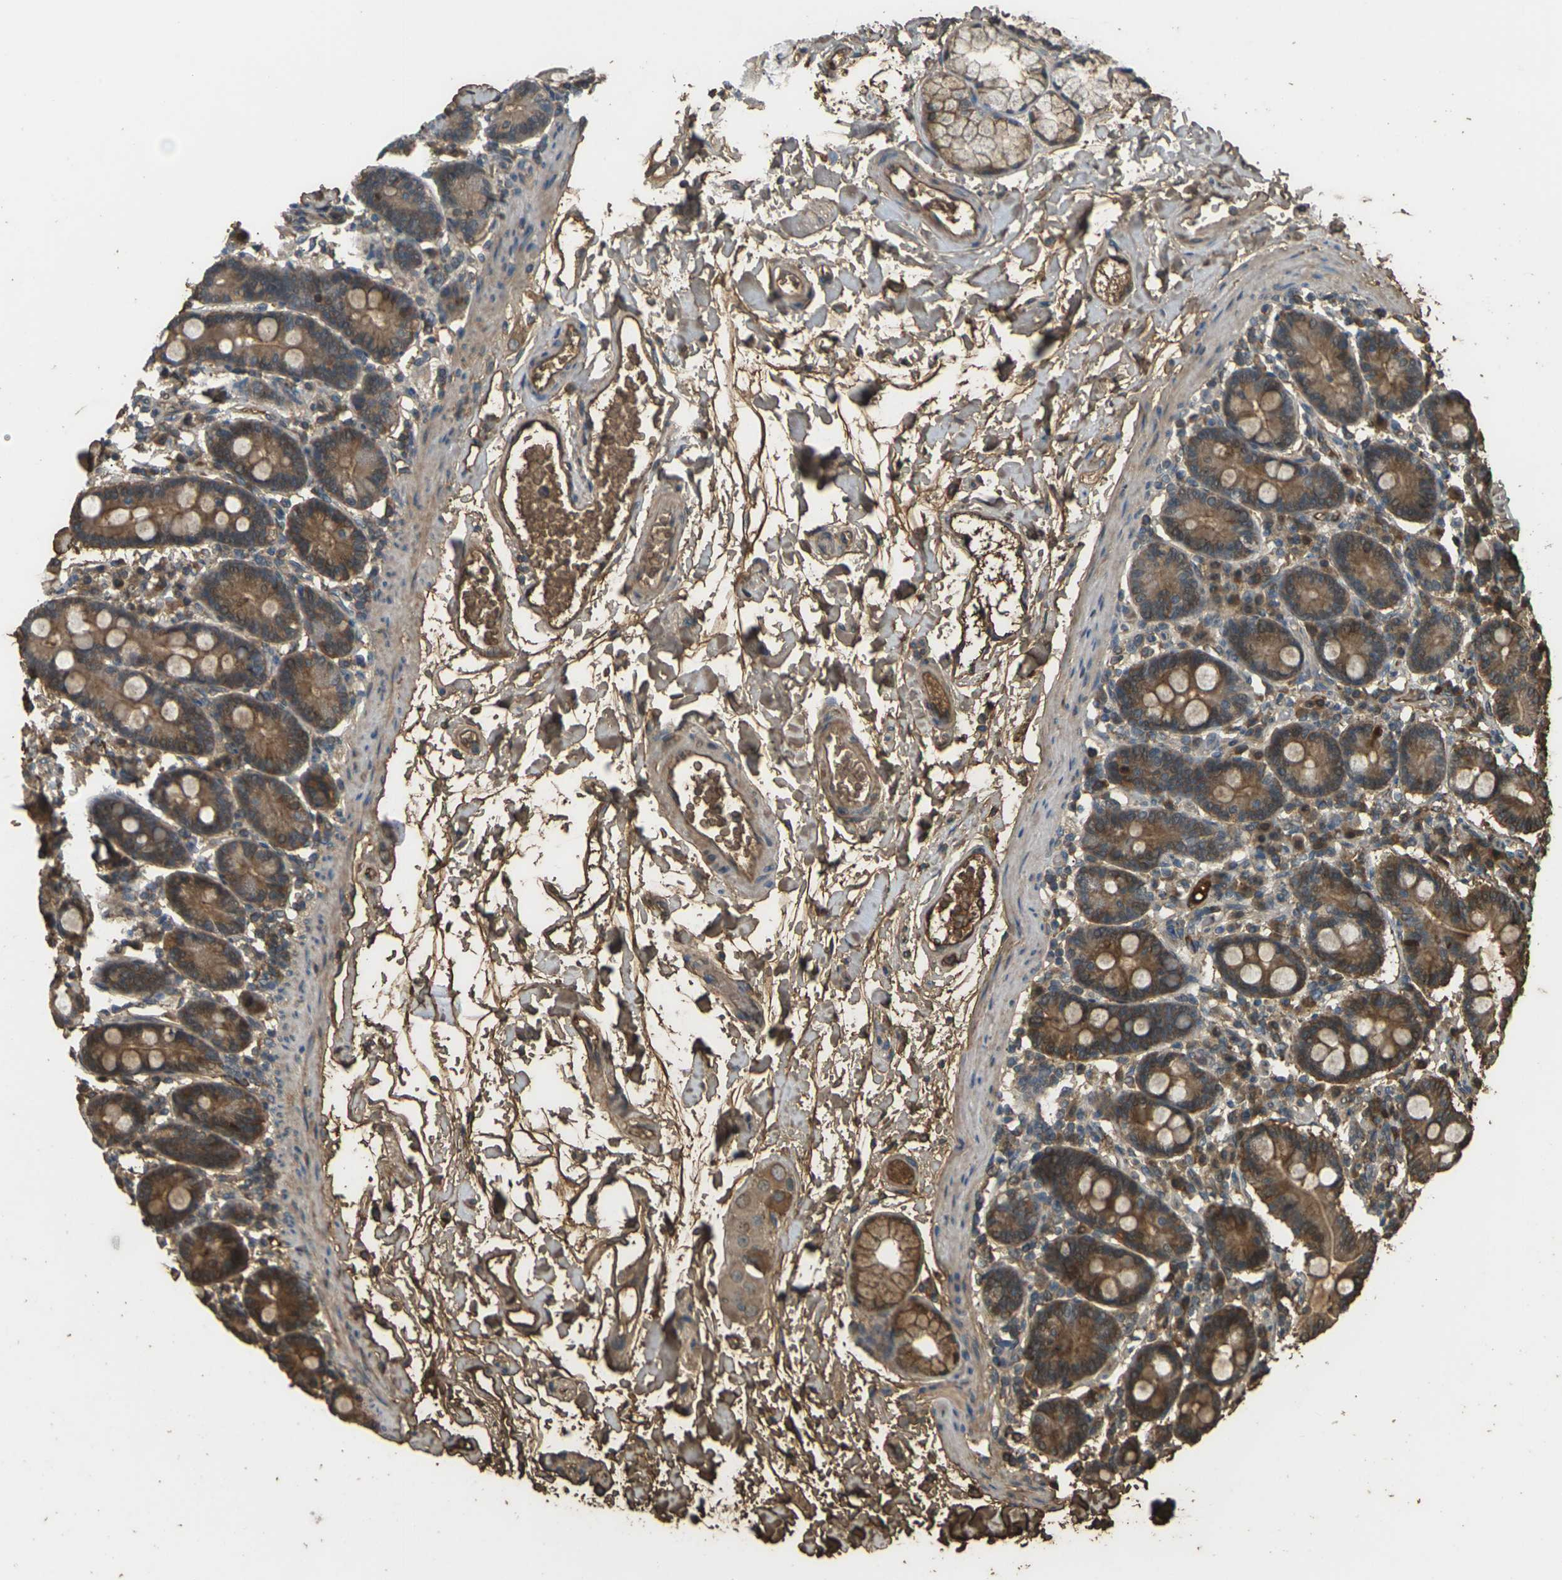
{"staining": {"intensity": "moderate", "quantity": ">75%", "location": "cytoplasmic/membranous"}, "tissue": "duodenum", "cell_type": "Glandular cells", "image_type": "normal", "snomed": [{"axis": "morphology", "description": "Normal tissue, NOS"}, {"axis": "topography", "description": "Duodenum"}], "caption": "Duodenum stained with DAB immunohistochemistry (IHC) reveals medium levels of moderate cytoplasmic/membranous staining in about >75% of glandular cells.", "gene": "CYP1B1", "patient": {"sex": "male", "age": 54}}